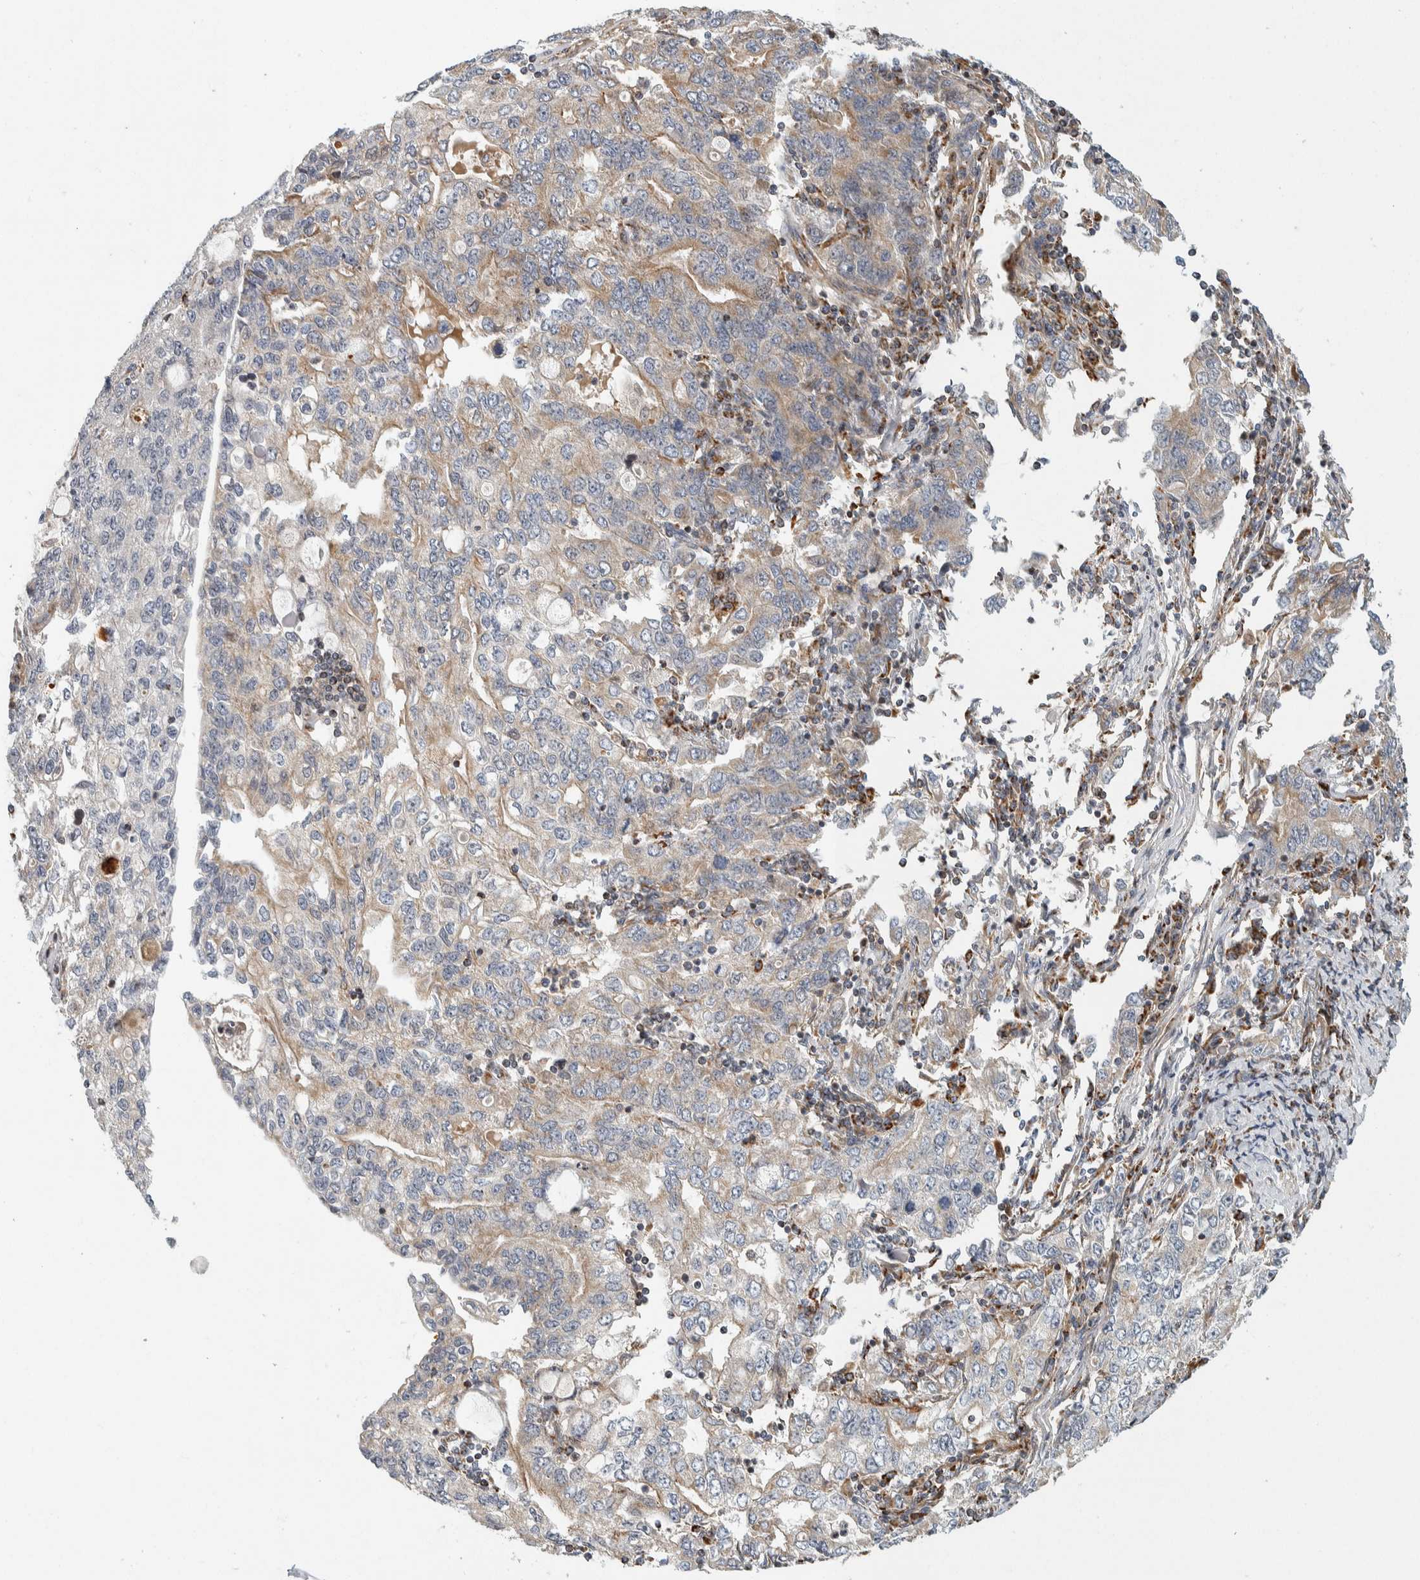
{"staining": {"intensity": "weak", "quantity": "25%-75%", "location": "cytoplasmic/membranous"}, "tissue": "stomach cancer", "cell_type": "Tumor cells", "image_type": "cancer", "snomed": [{"axis": "morphology", "description": "Adenocarcinoma, NOS"}, {"axis": "topography", "description": "Stomach, lower"}], "caption": "Approximately 25%-75% of tumor cells in adenocarcinoma (stomach) exhibit weak cytoplasmic/membranous protein positivity as visualized by brown immunohistochemical staining.", "gene": "AFP", "patient": {"sex": "female", "age": 72}}